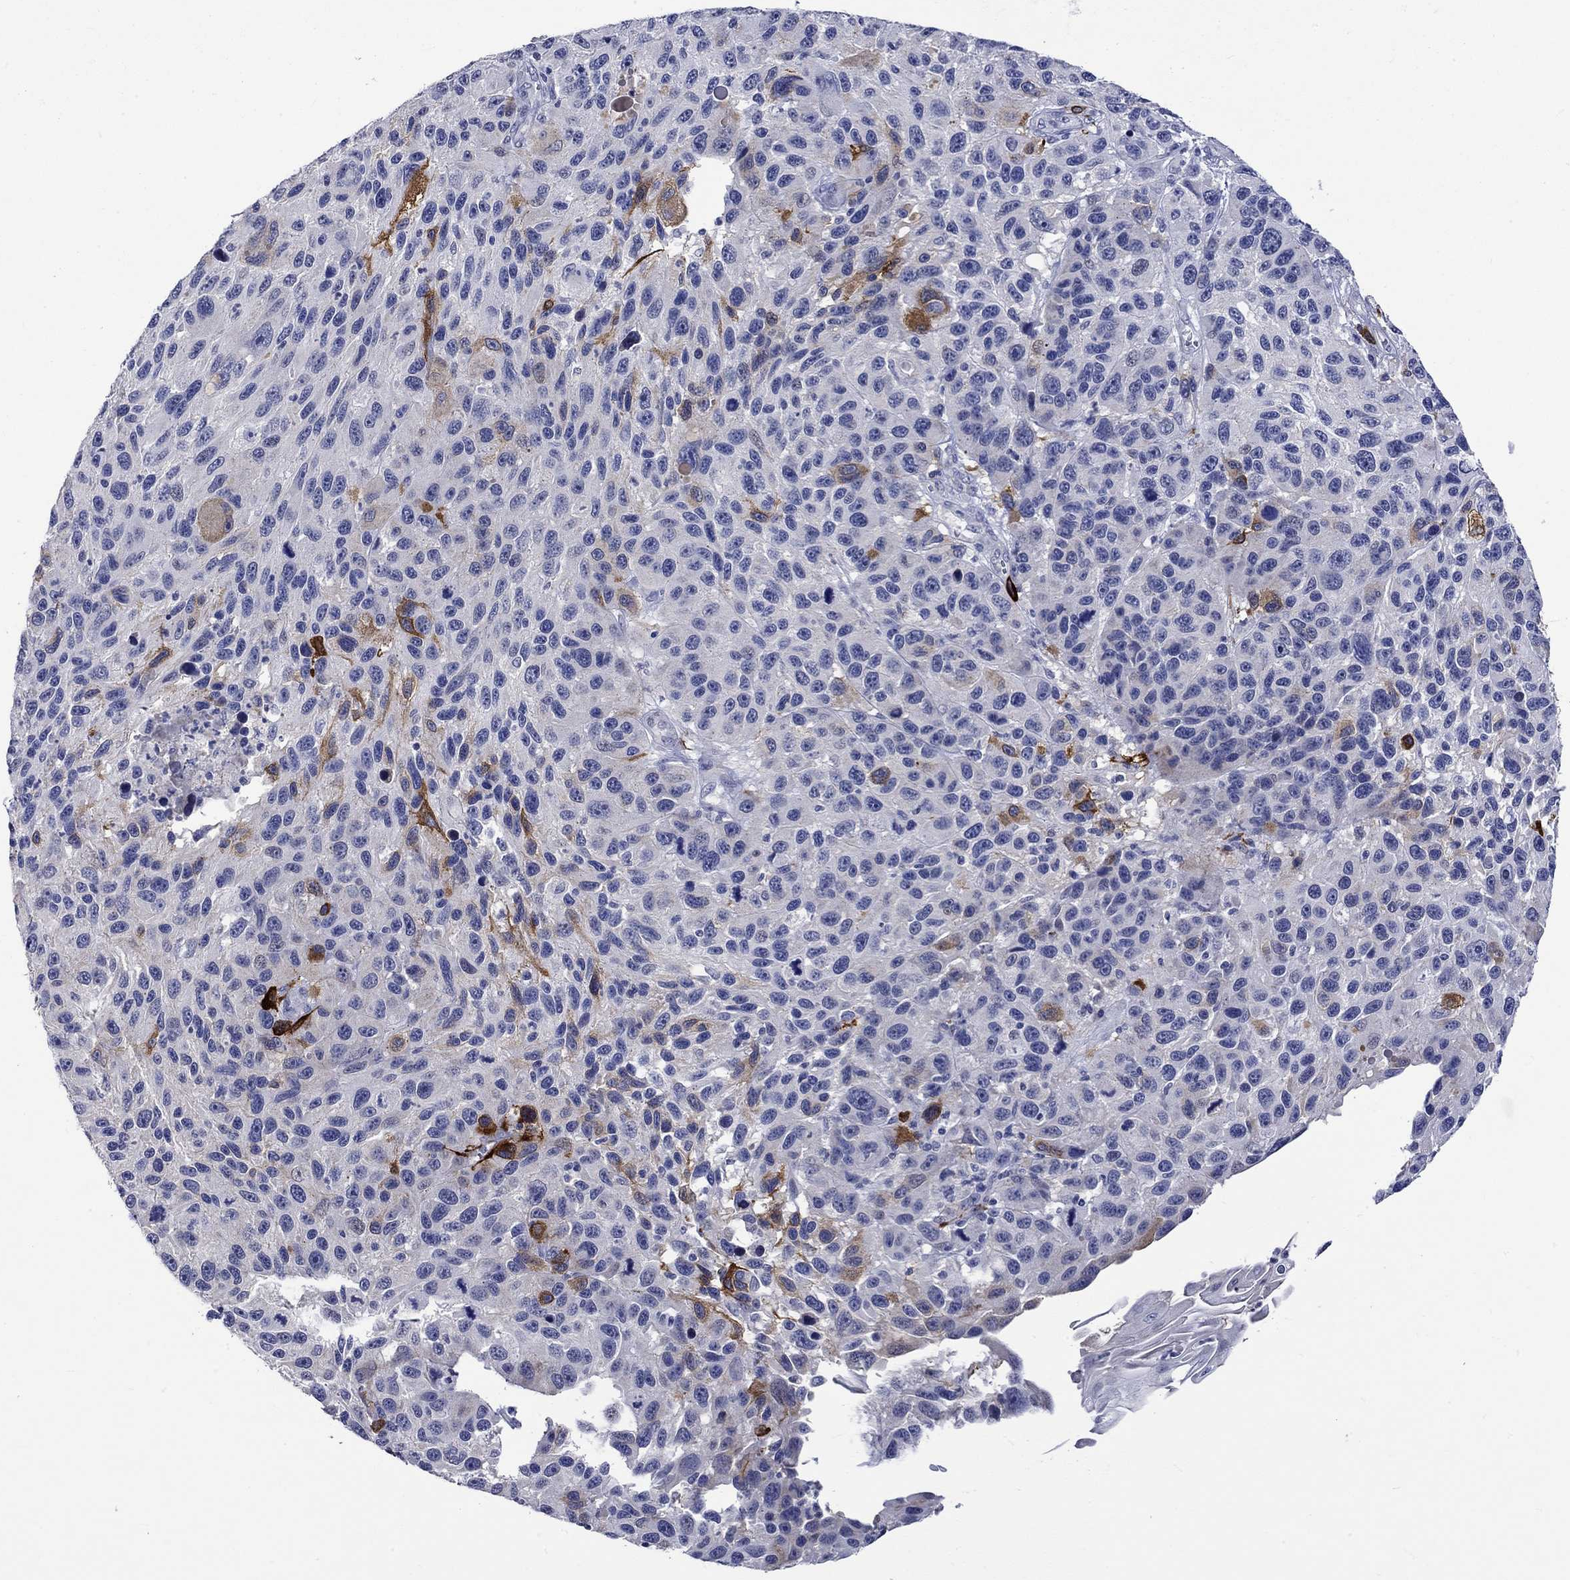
{"staining": {"intensity": "strong", "quantity": "<25%", "location": "cytoplasmic/membranous"}, "tissue": "melanoma", "cell_type": "Tumor cells", "image_type": "cancer", "snomed": [{"axis": "morphology", "description": "Malignant melanoma, NOS"}, {"axis": "topography", "description": "Skin"}], "caption": "Melanoma stained for a protein (brown) reveals strong cytoplasmic/membranous positive staining in about <25% of tumor cells.", "gene": "CRYAB", "patient": {"sex": "male", "age": 53}}